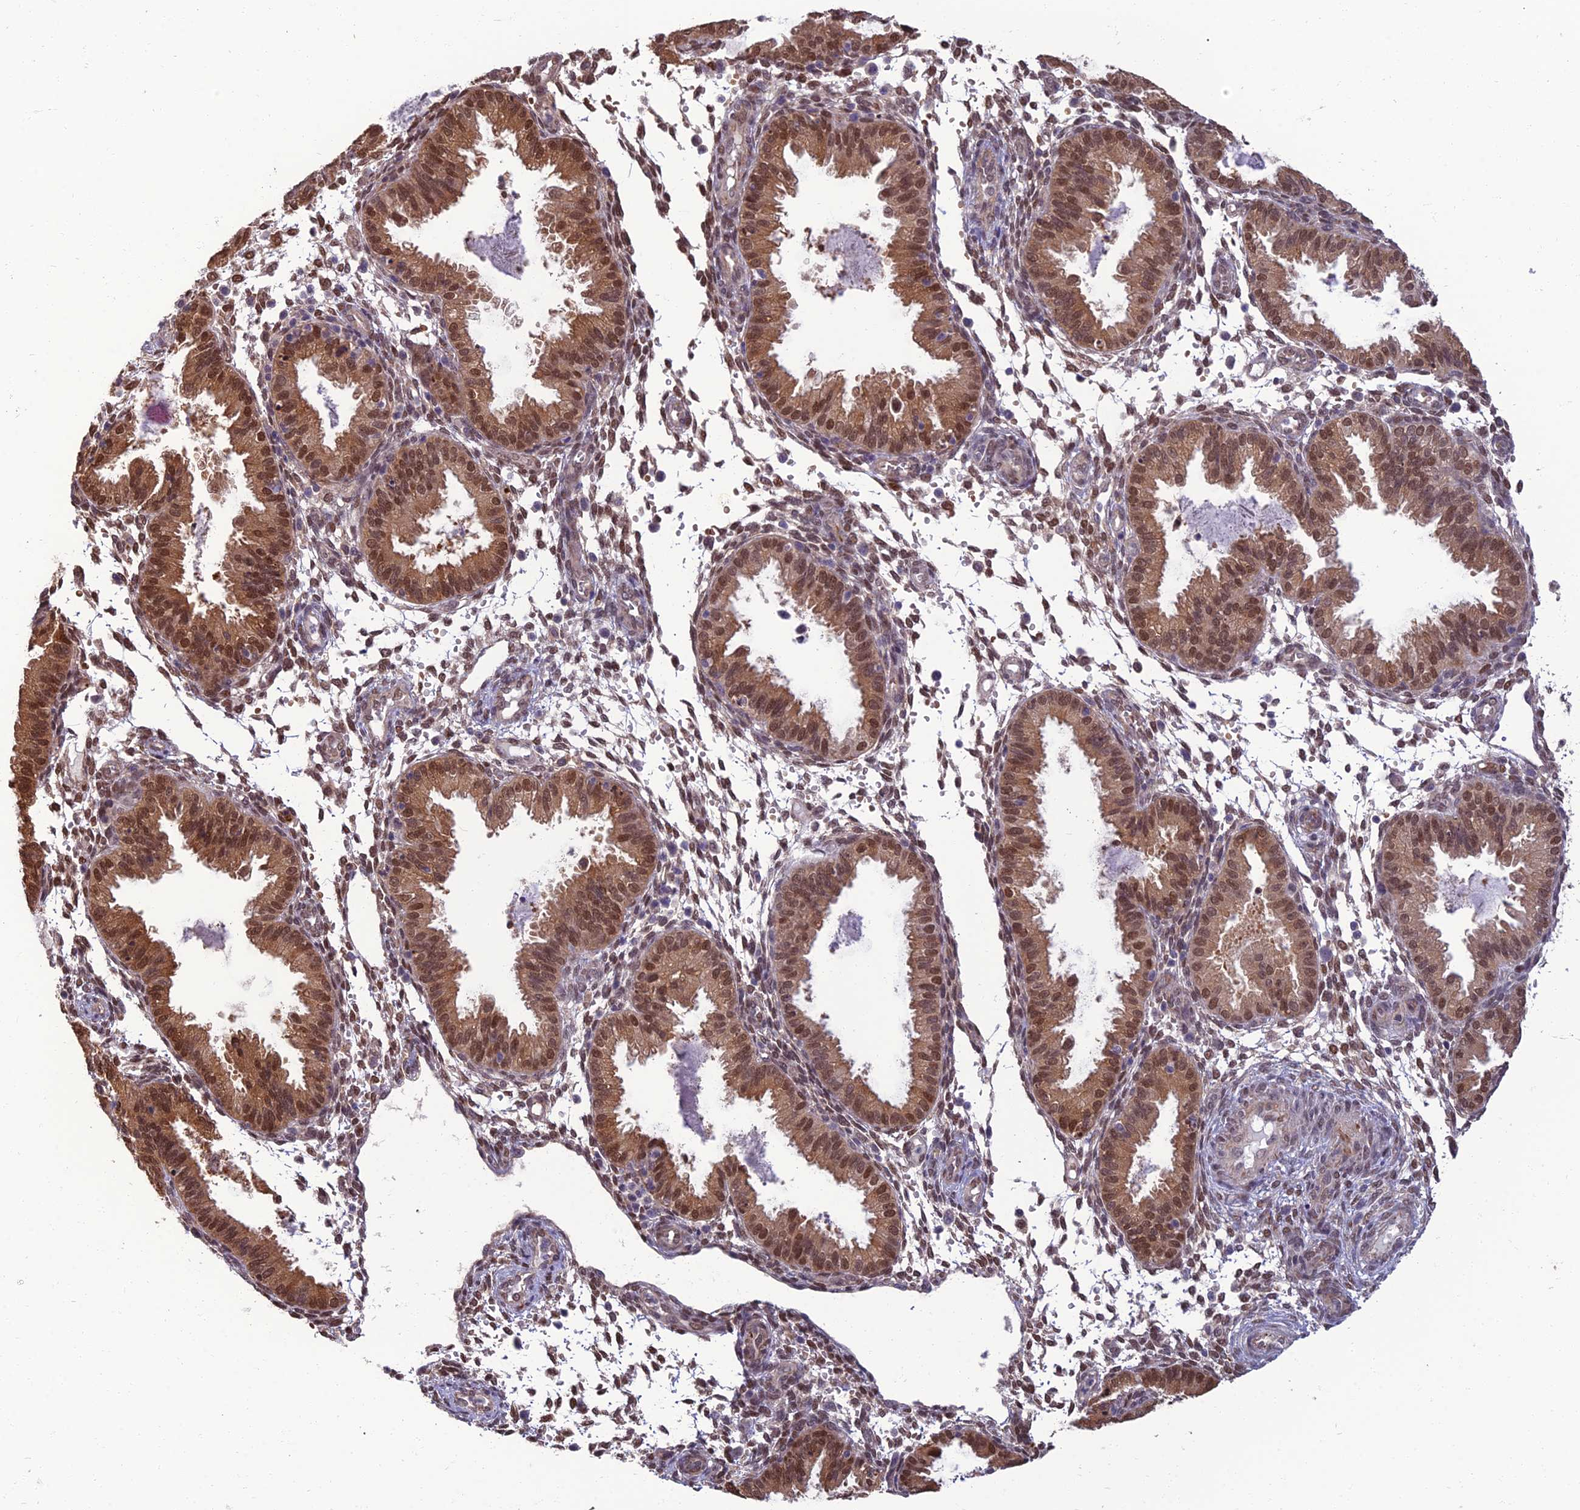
{"staining": {"intensity": "moderate", "quantity": "25%-75%", "location": "nuclear"}, "tissue": "endometrium", "cell_type": "Cells in endometrial stroma", "image_type": "normal", "snomed": [{"axis": "morphology", "description": "Normal tissue, NOS"}, {"axis": "topography", "description": "Endometrium"}], "caption": "Moderate nuclear protein expression is identified in approximately 25%-75% of cells in endometrial stroma in endometrium.", "gene": "NR4A3", "patient": {"sex": "female", "age": 33}}